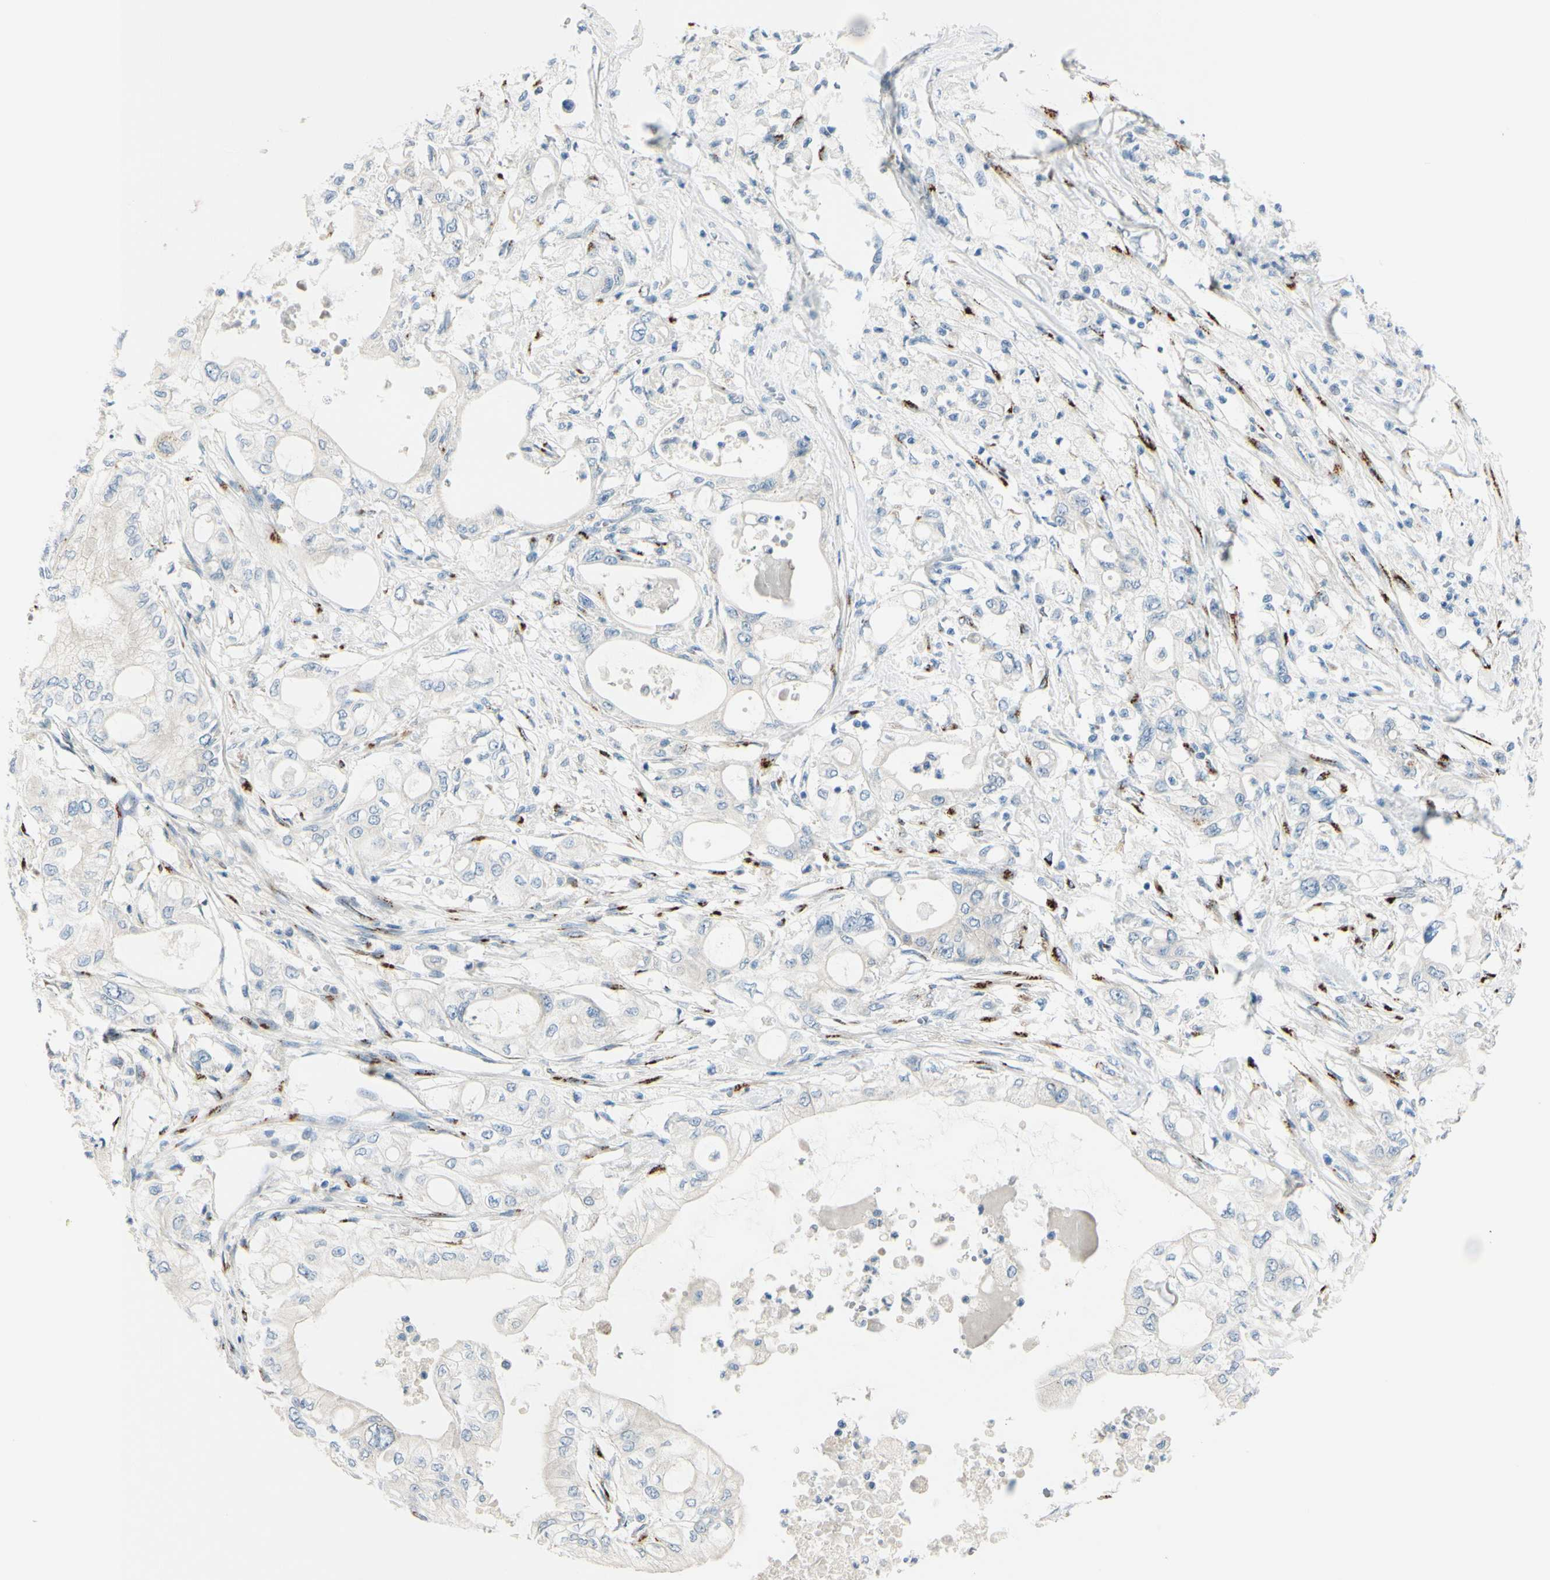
{"staining": {"intensity": "negative", "quantity": "none", "location": "none"}, "tissue": "pancreatic cancer", "cell_type": "Tumor cells", "image_type": "cancer", "snomed": [{"axis": "morphology", "description": "Adenocarcinoma, NOS"}, {"axis": "topography", "description": "Pancreas"}], "caption": "Immunohistochemistry (IHC) histopathology image of neoplastic tissue: human pancreatic cancer stained with DAB exhibits no significant protein expression in tumor cells.", "gene": "GALNT5", "patient": {"sex": "male", "age": 79}}